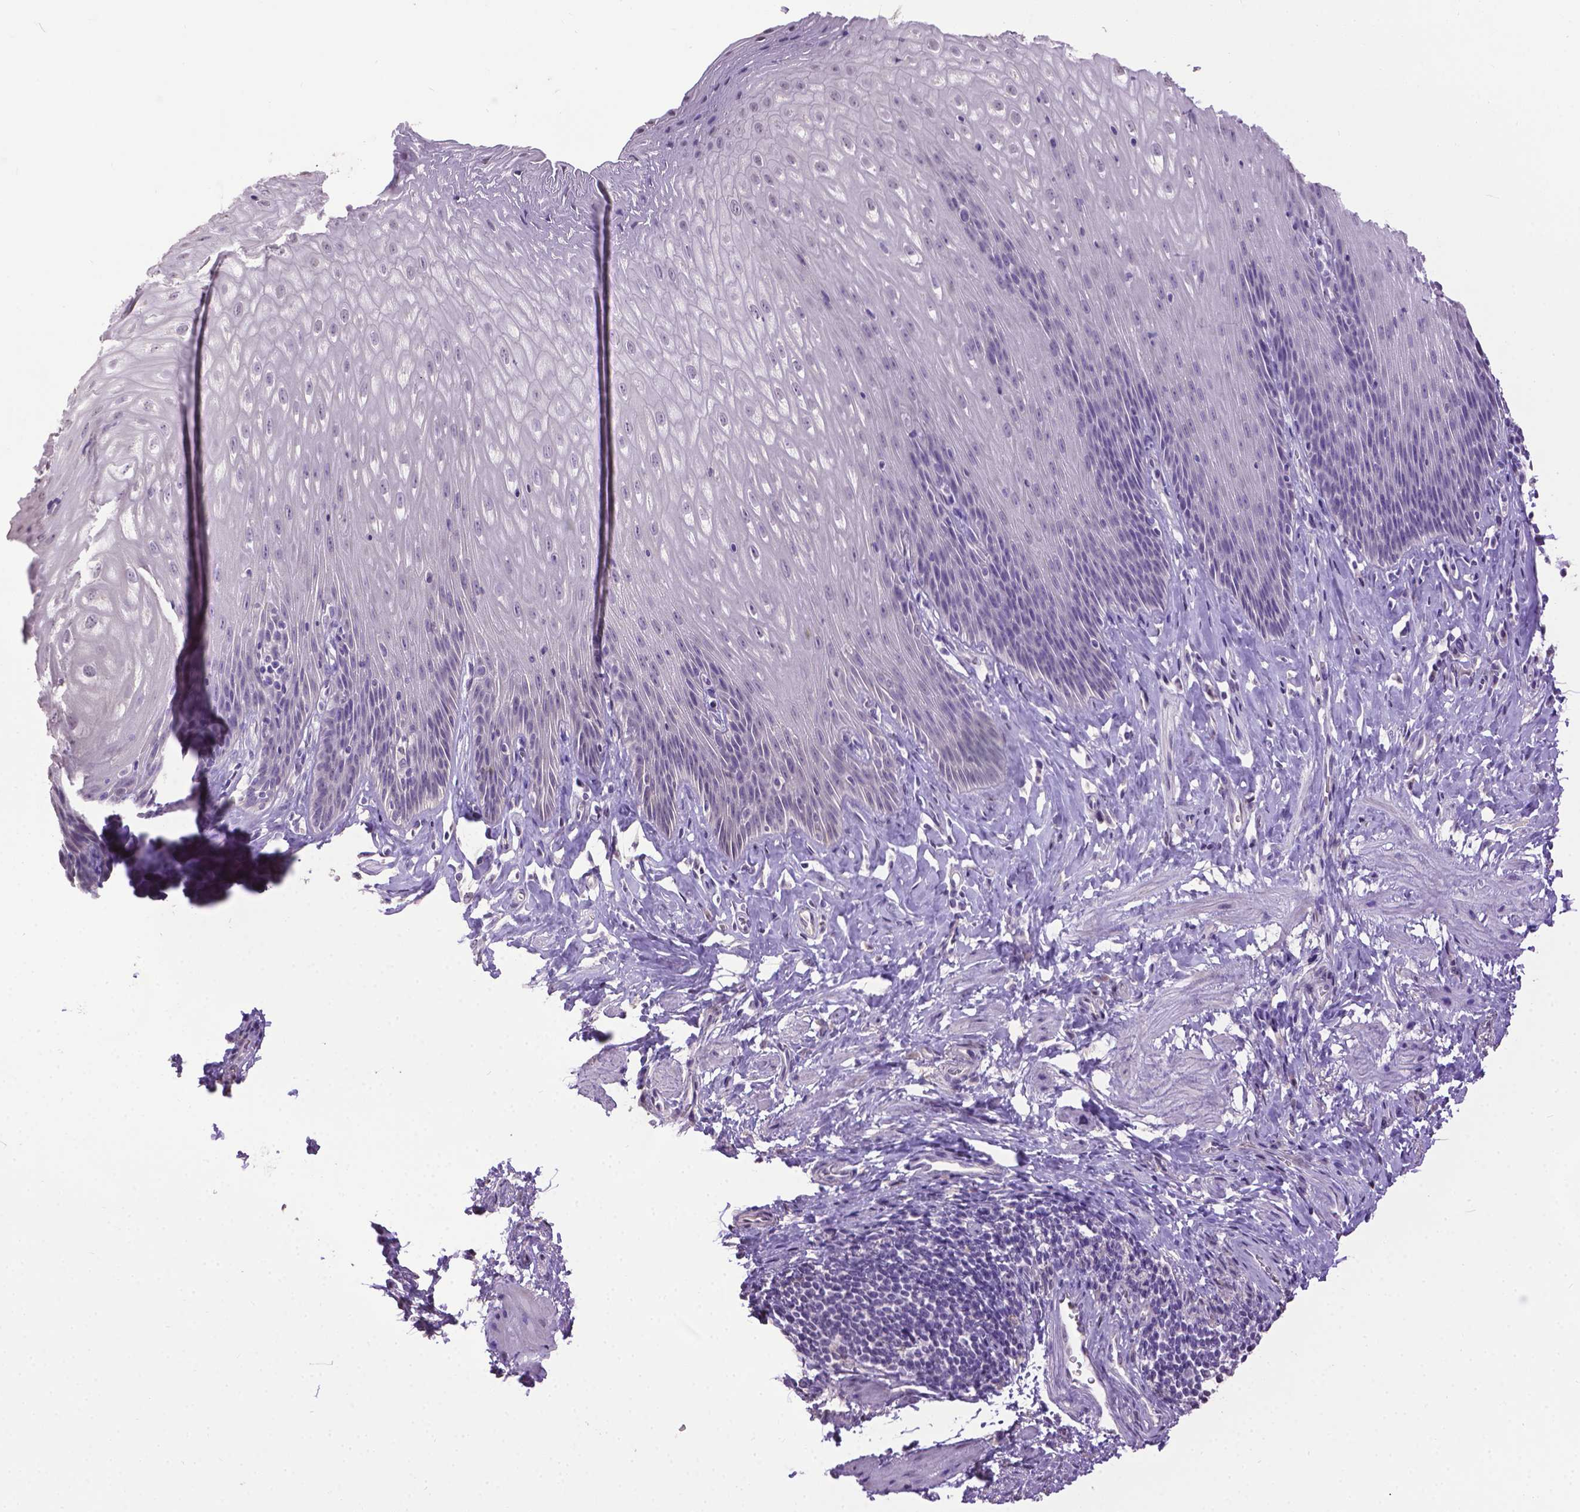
{"staining": {"intensity": "negative", "quantity": "none", "location": "none"}, "tissue": "esophagus", "cell_type": "Squamous epithelial cells", "image_type": "normal", "snomed": [{"axis": "morphology", "description": "Normal tissue, NOS"}, {"axis": "topography", "description": "Esophagus"}], "caption": "This is a image of immunohistochemistry (IHC) staining of normal esophagus, which shows no positivity in squamous epithelial cells. (Immunohistochemistry (ihc), brightfield microscopy, high magnification).", "gene": "CPM", "patient": {"sex": "female", "age": 61}}